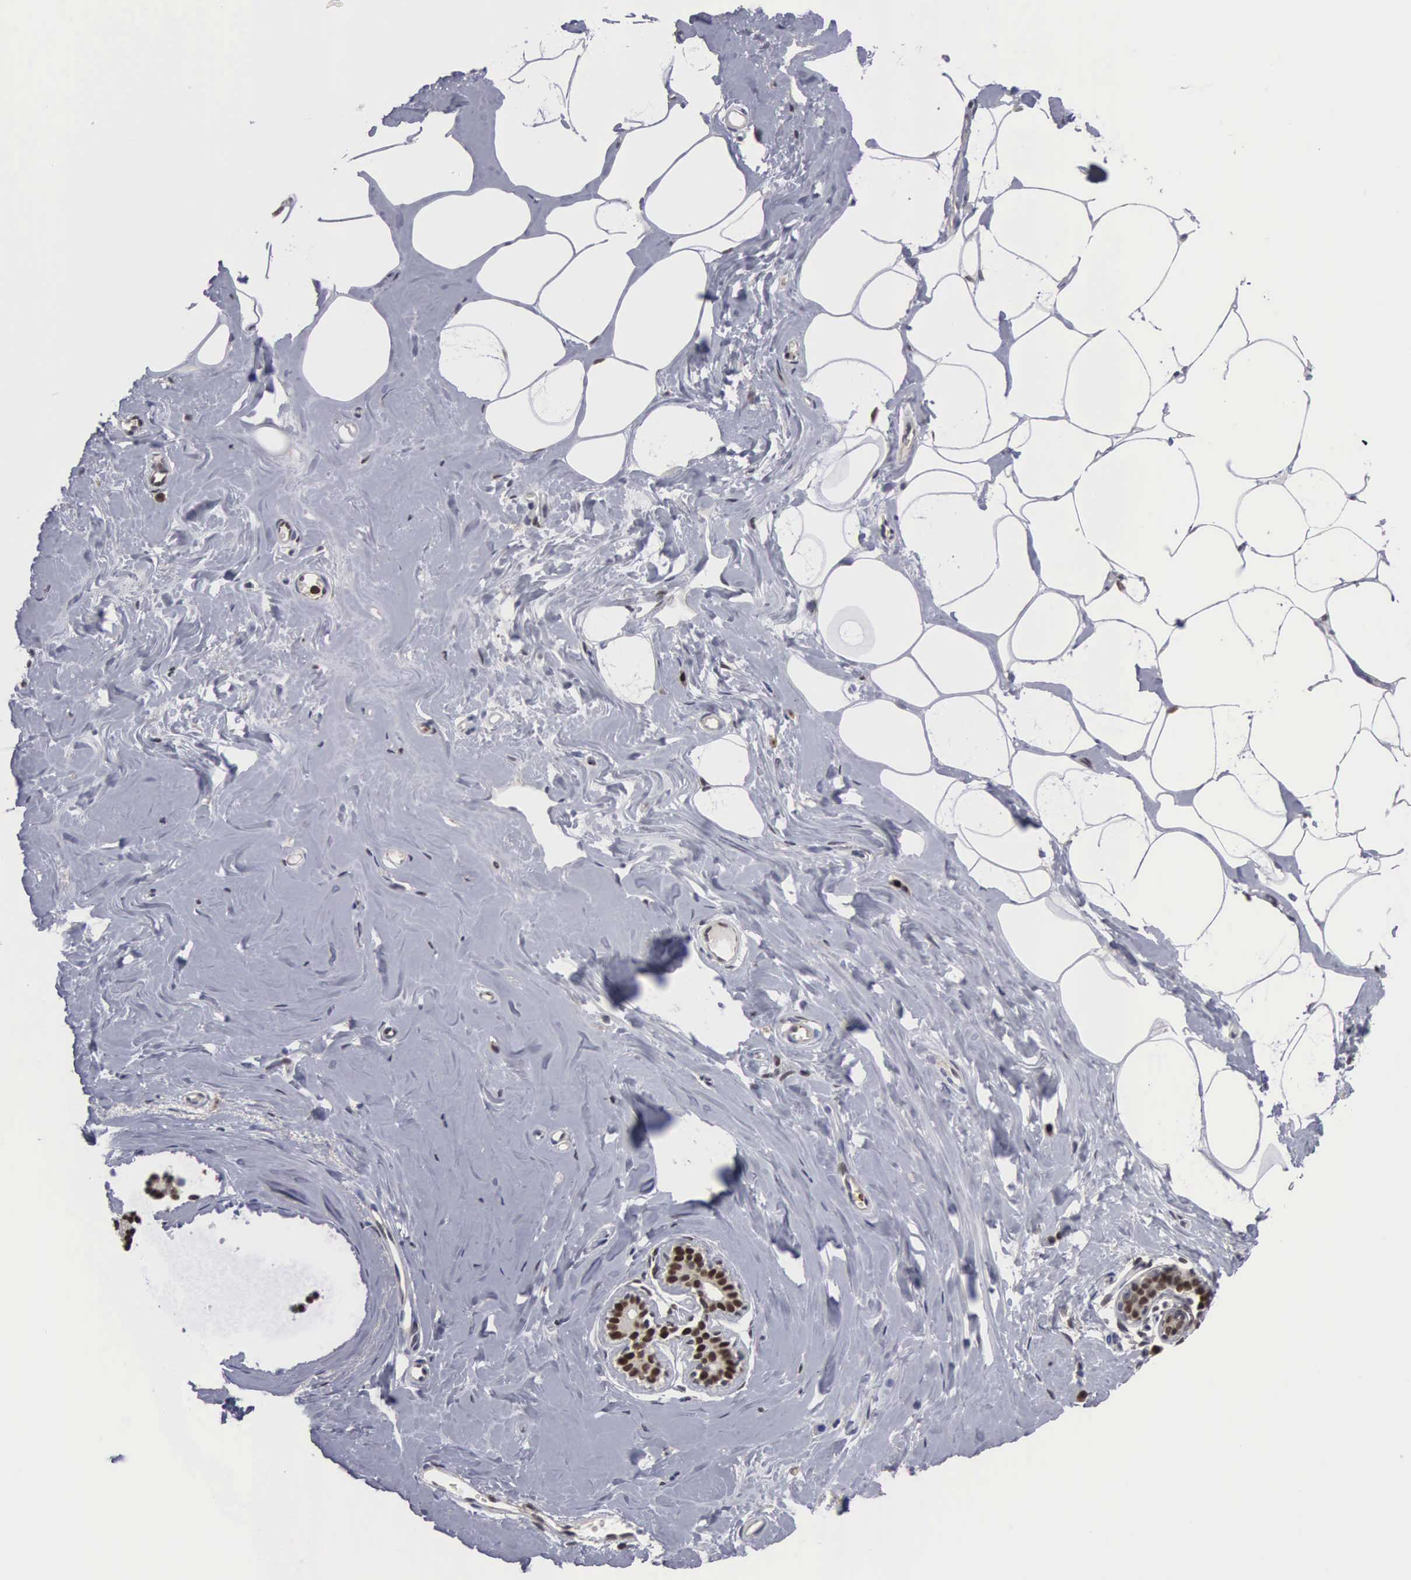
{"staining": {"intensity": "moderate", "quantity": ">75%", "location": "nuclear"}, "tissue": "breast", "cell_type": "Adipocytes", "image_type": "normal", "snomed": [{"axis": "morphology", "description": "Normal tissue, NOS"}, {"axis": "topography", "description": "Breast"}], "caption": "A high-resolution image shows immunohistochemistry staining of unremarkable breast, which displays moderate nuclear positivity in approximately >75% of adipocytes.", "gene": "TRMT5", "patient": {"sex": "female", "age": 45}}